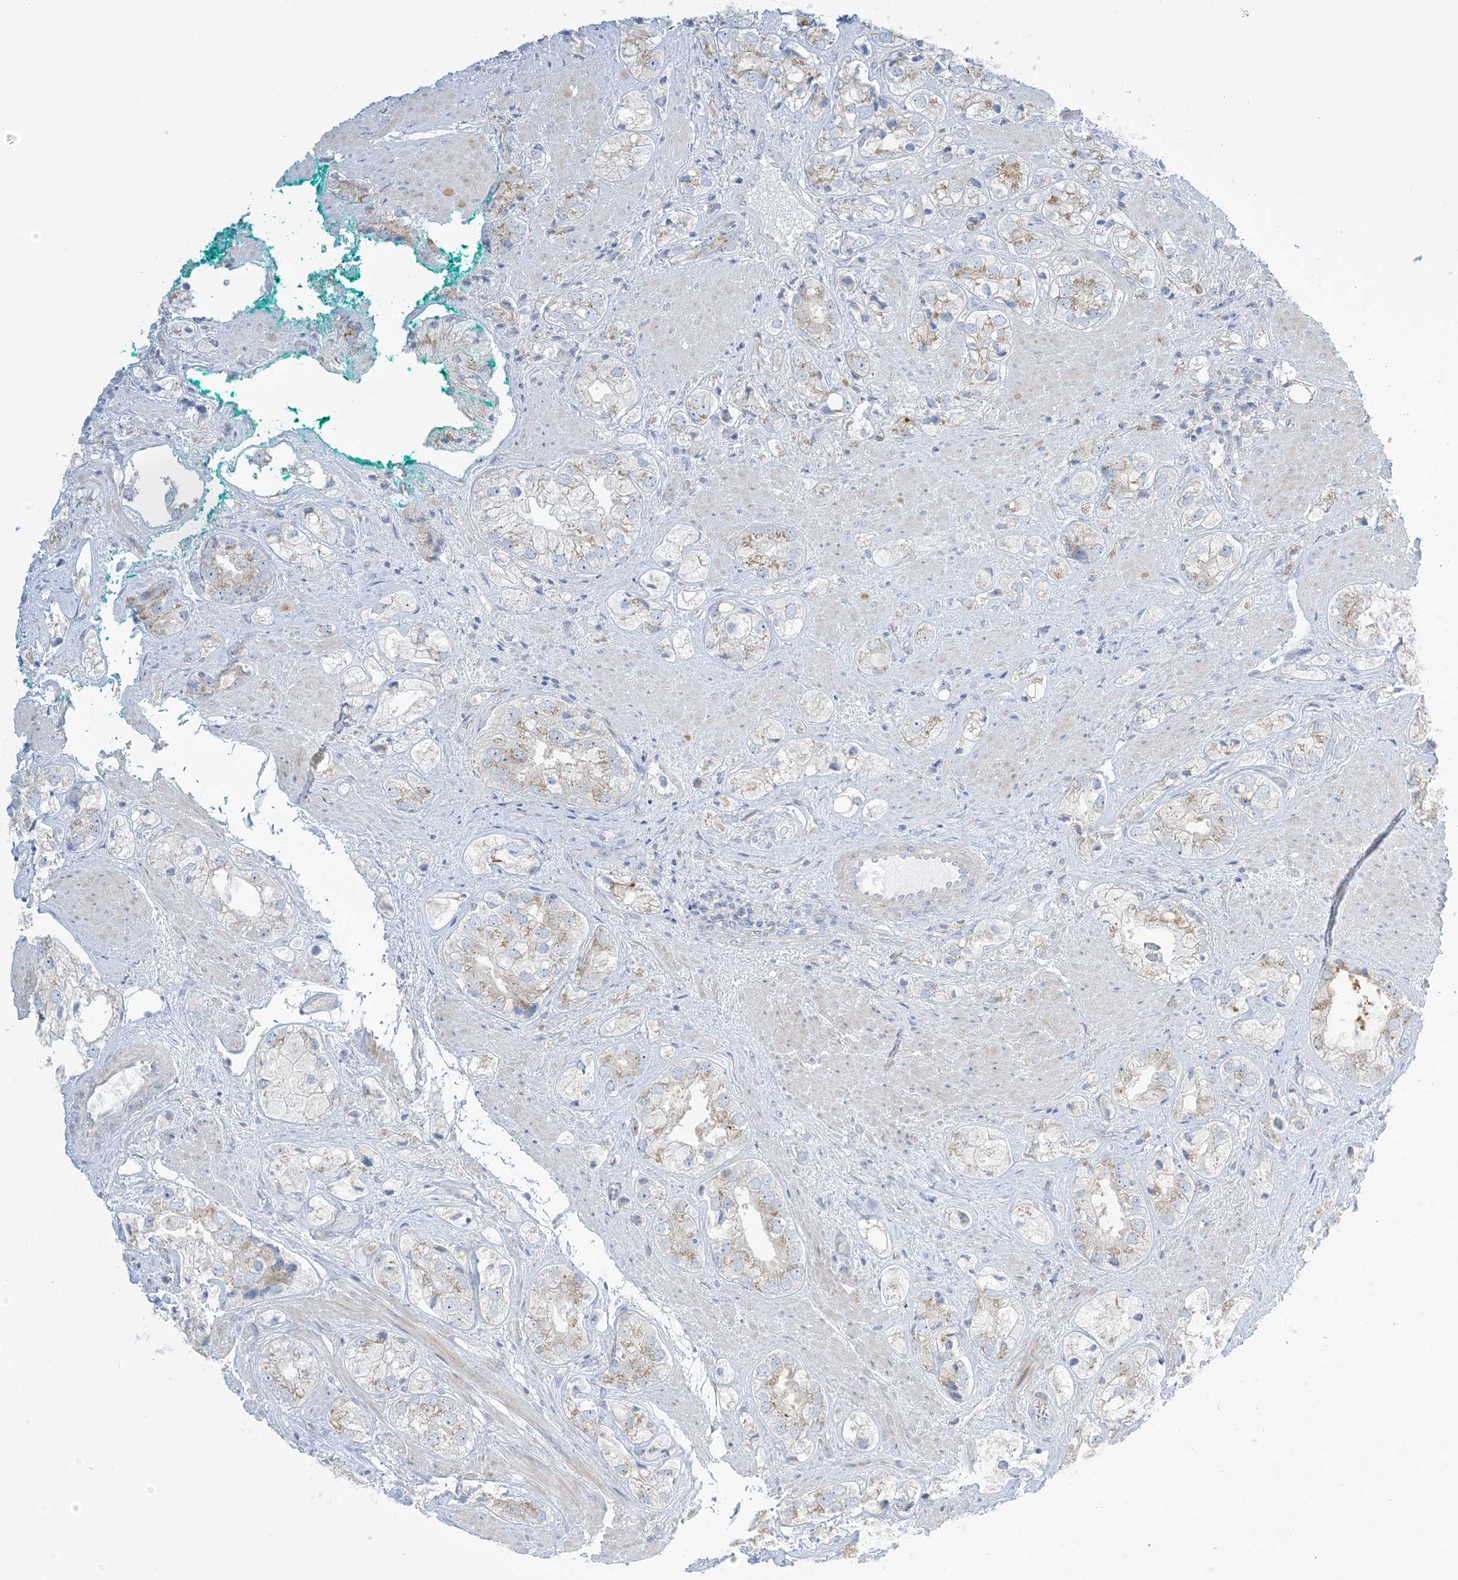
{"staining": {"intensity": "moderate", "quantity": ">75%", "location": "cytoplasmic/membranous"}, "tissue": "prostate cancer", "cell_type": "Tumor cells", "image_type": "cancer", "snomed": [{"axis": "morphology", "description": "Adenocarcinoma, High grade"}, {"axis": "topography", "description": "Prostate"}], "caption": "Immunohistochemical staining of human prostate high-grade adenocarcinoma demonstrates medium levels of moderate cytoplasmic/membranous protein staining in about >75% of tumor cells.", "gene": "AFTPH", "patient": {"sex": "male", "age": 50}}